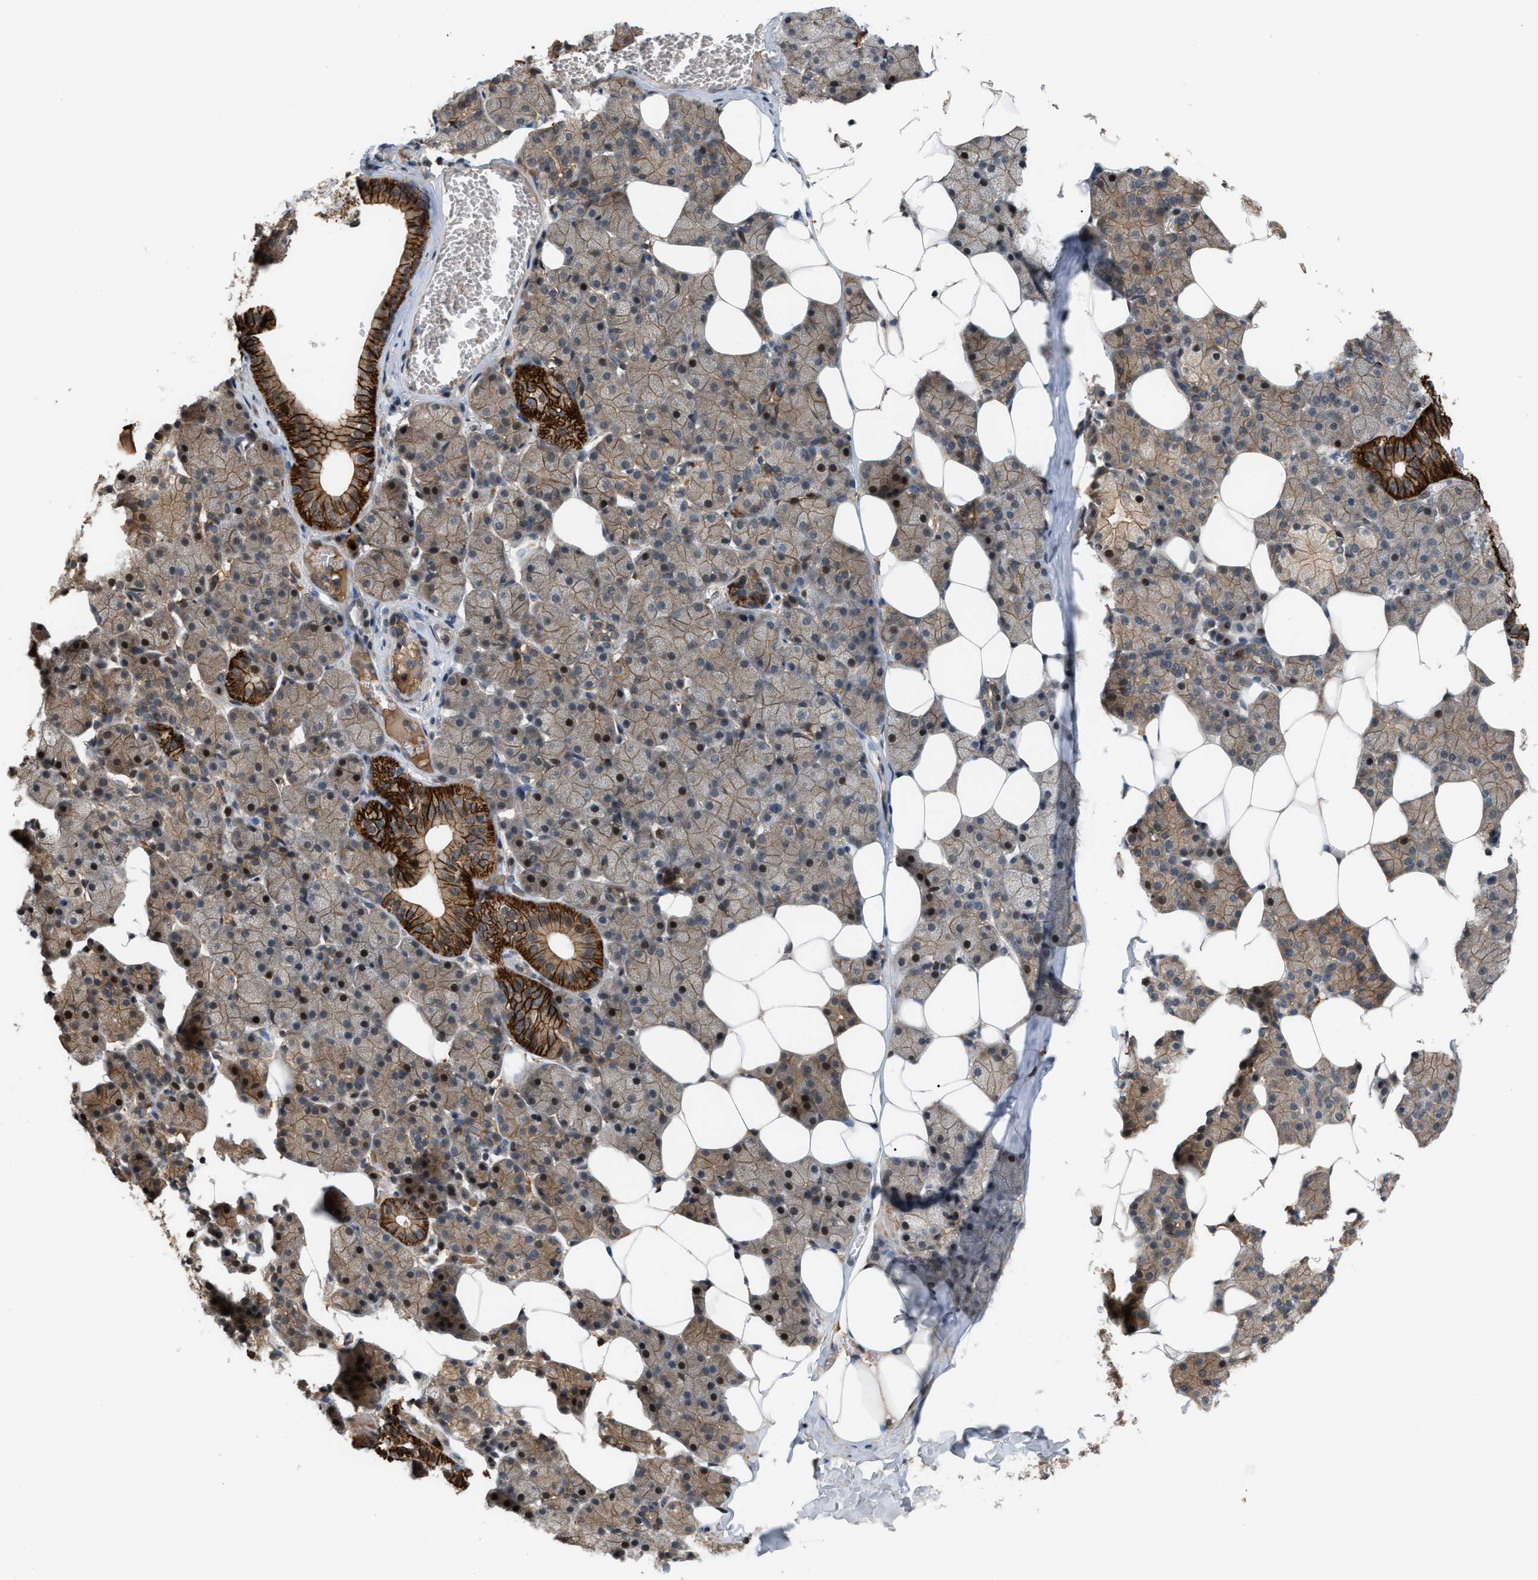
{"staining": {"intensity": "strong", "quantity": "25%-75%", "location": "cytoplasmic/membranous,nuclear"}, "tissue": "salivary gland", "cell_type": "Glandular cells", "image_type": "normal", "snomed": [{"axis": "morphology", "description": "Normal tissue, NOS"}, {"axis": "topography", "description": "Salivary gland"}], "caption": "The histopathology image exhibits staining of unremarkable salivary gland, revealing strong cytoplasmic/membranous,nuclear protein expression (brown color) within glandular cells.", "gene": "RFFL", "patient": {"sex": "female", "age": 33}}